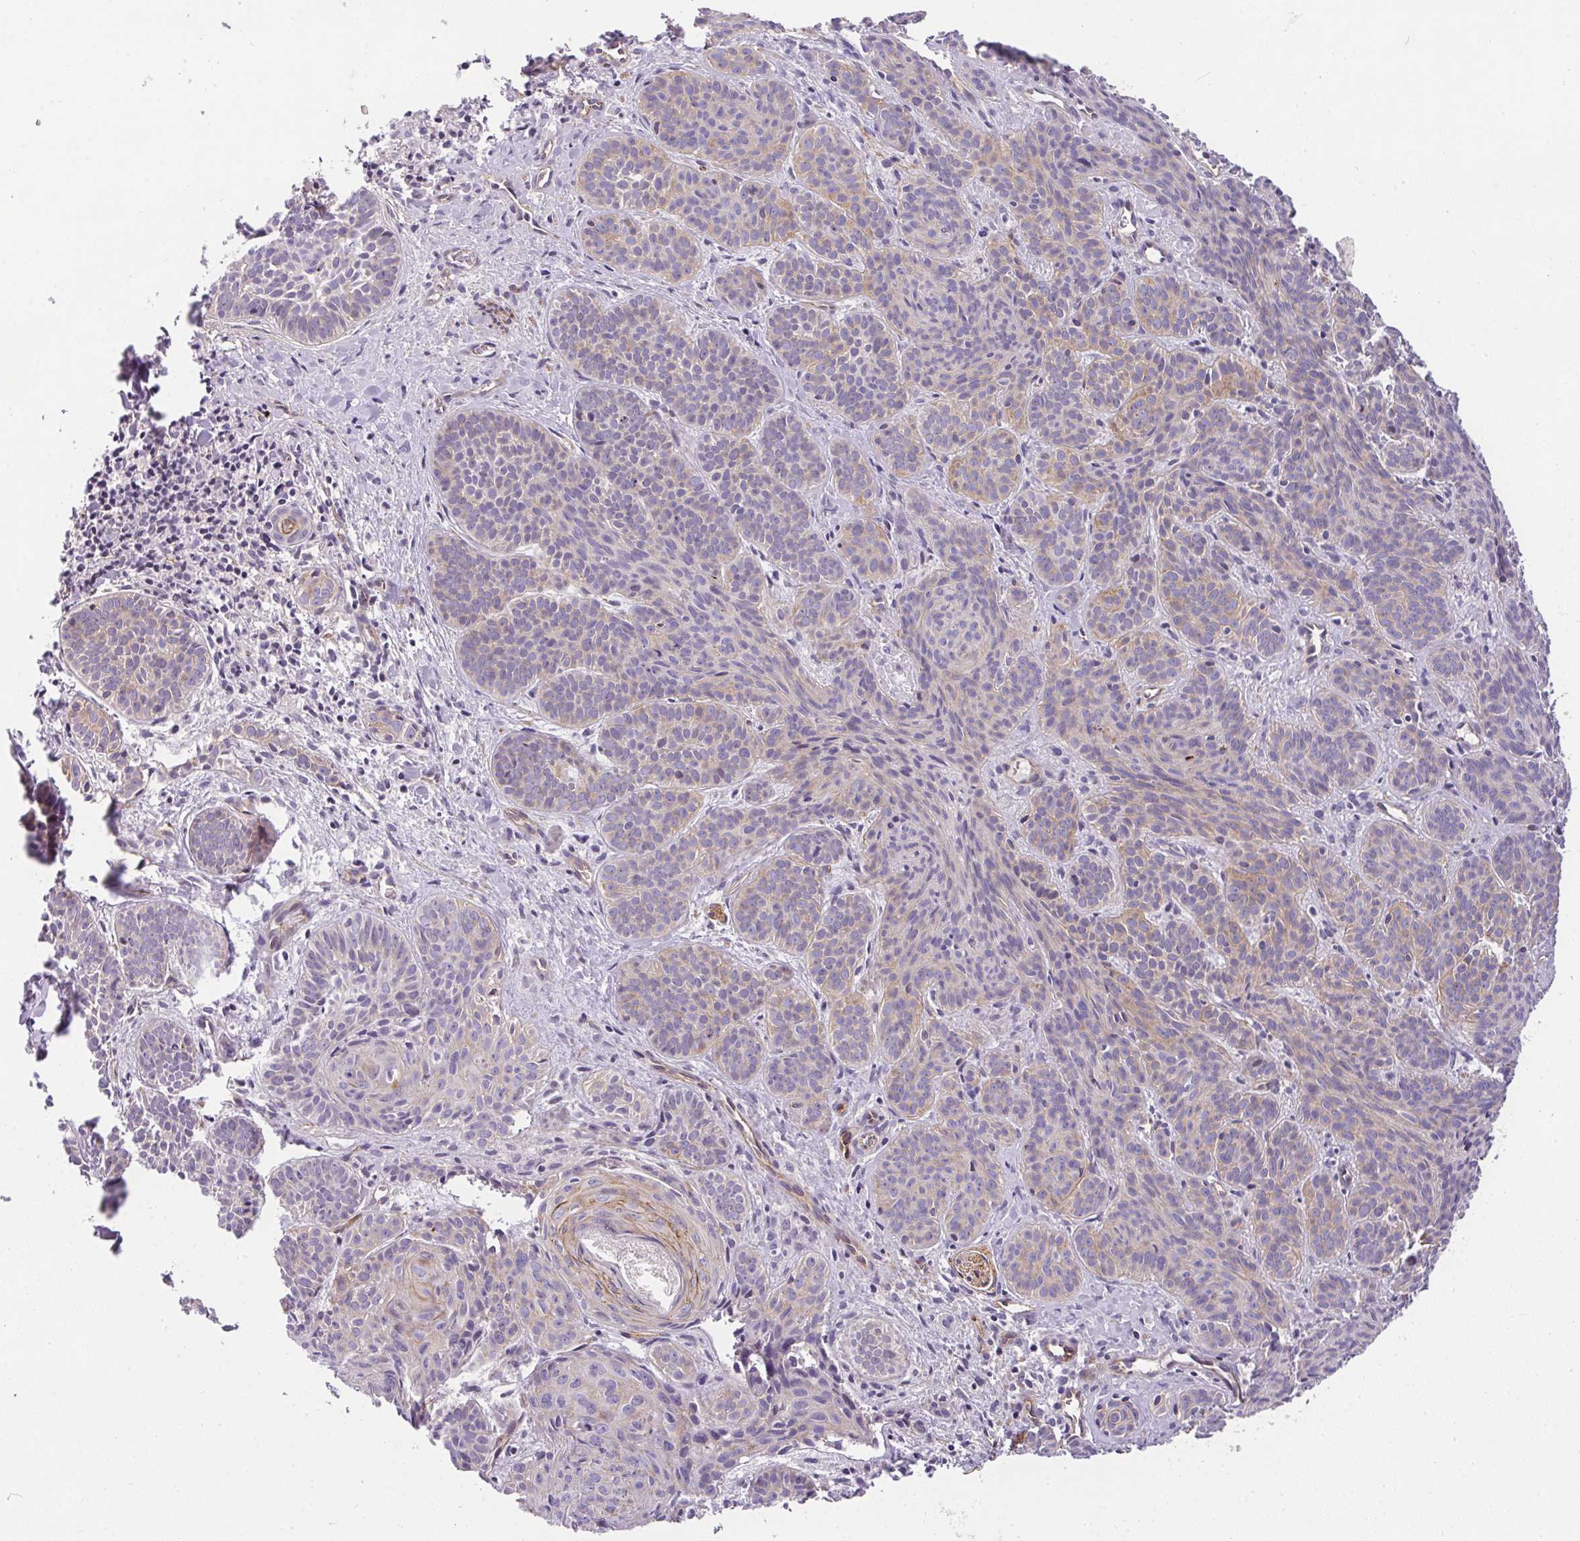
{"staining": {"intensity": "weak", "quantity": "<25%", "location": "cytoplasmic/membranous"}, "tissue": "skin cancer", "cell_type": "Tumor cells", "image_type": "cancer", "snomed": [{"axis": "morphology", "description": "Basal cell carcinoma"}, {"axis": "topography", "description": "Skin"}], "caption": "DAB (3,3'-diaminobenzidine) immunohistochemical staining of skin cancer reveals no significant staining in tumor cells.", "gene": "OR11H4", "patient": {"sex": "male", "age": 85}}